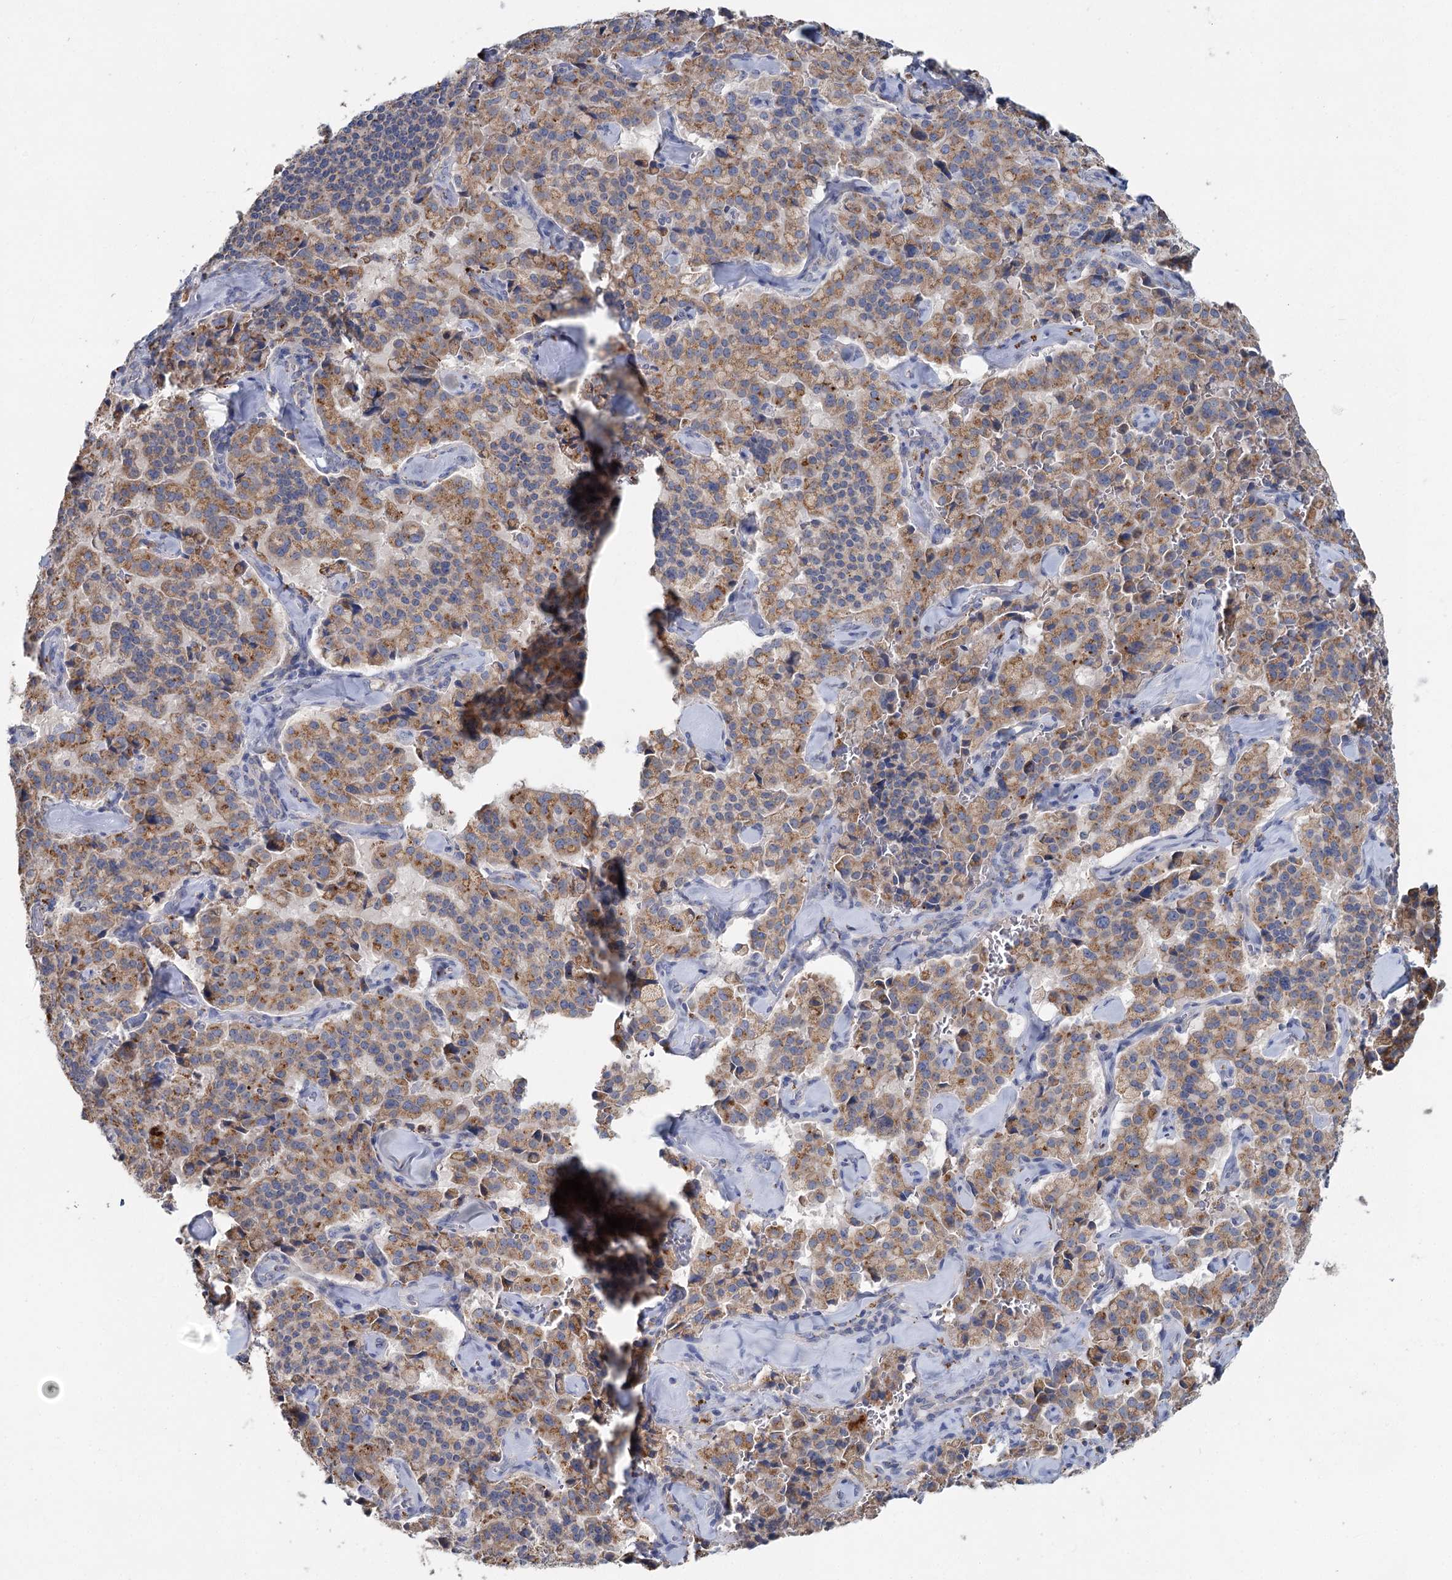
{"staining": {"intensity": "moderate", "quantity": ">75%", "location": "cytoplasmic/membranous"}, "tissue": "pancreatic cancer", "cell_type": "Tumor cells", "image_type": "cancer", "snomed": [{"axis": "morphology", "description": "Adenocarcinoma, NOS"}, {"axis": "topography", "description": "Pancreas"}], "caption": "Immunohistochemistry (IHC) staining of adenocarcinoma (pancreatic), which reveals medium levels of moderate cytoplasmic/membranous positivity in about >75% of tumor cells indicating moderate cytoplasmic/membranous protein positivity. The staining was performed using DAB (3,3'-diaminobenzidine) (brown) for protein detection and nuclei were counterstained in hematoxylin (blue).", "gene": "ANKRD16", "patient": {"sex": "male", "age": 65}}